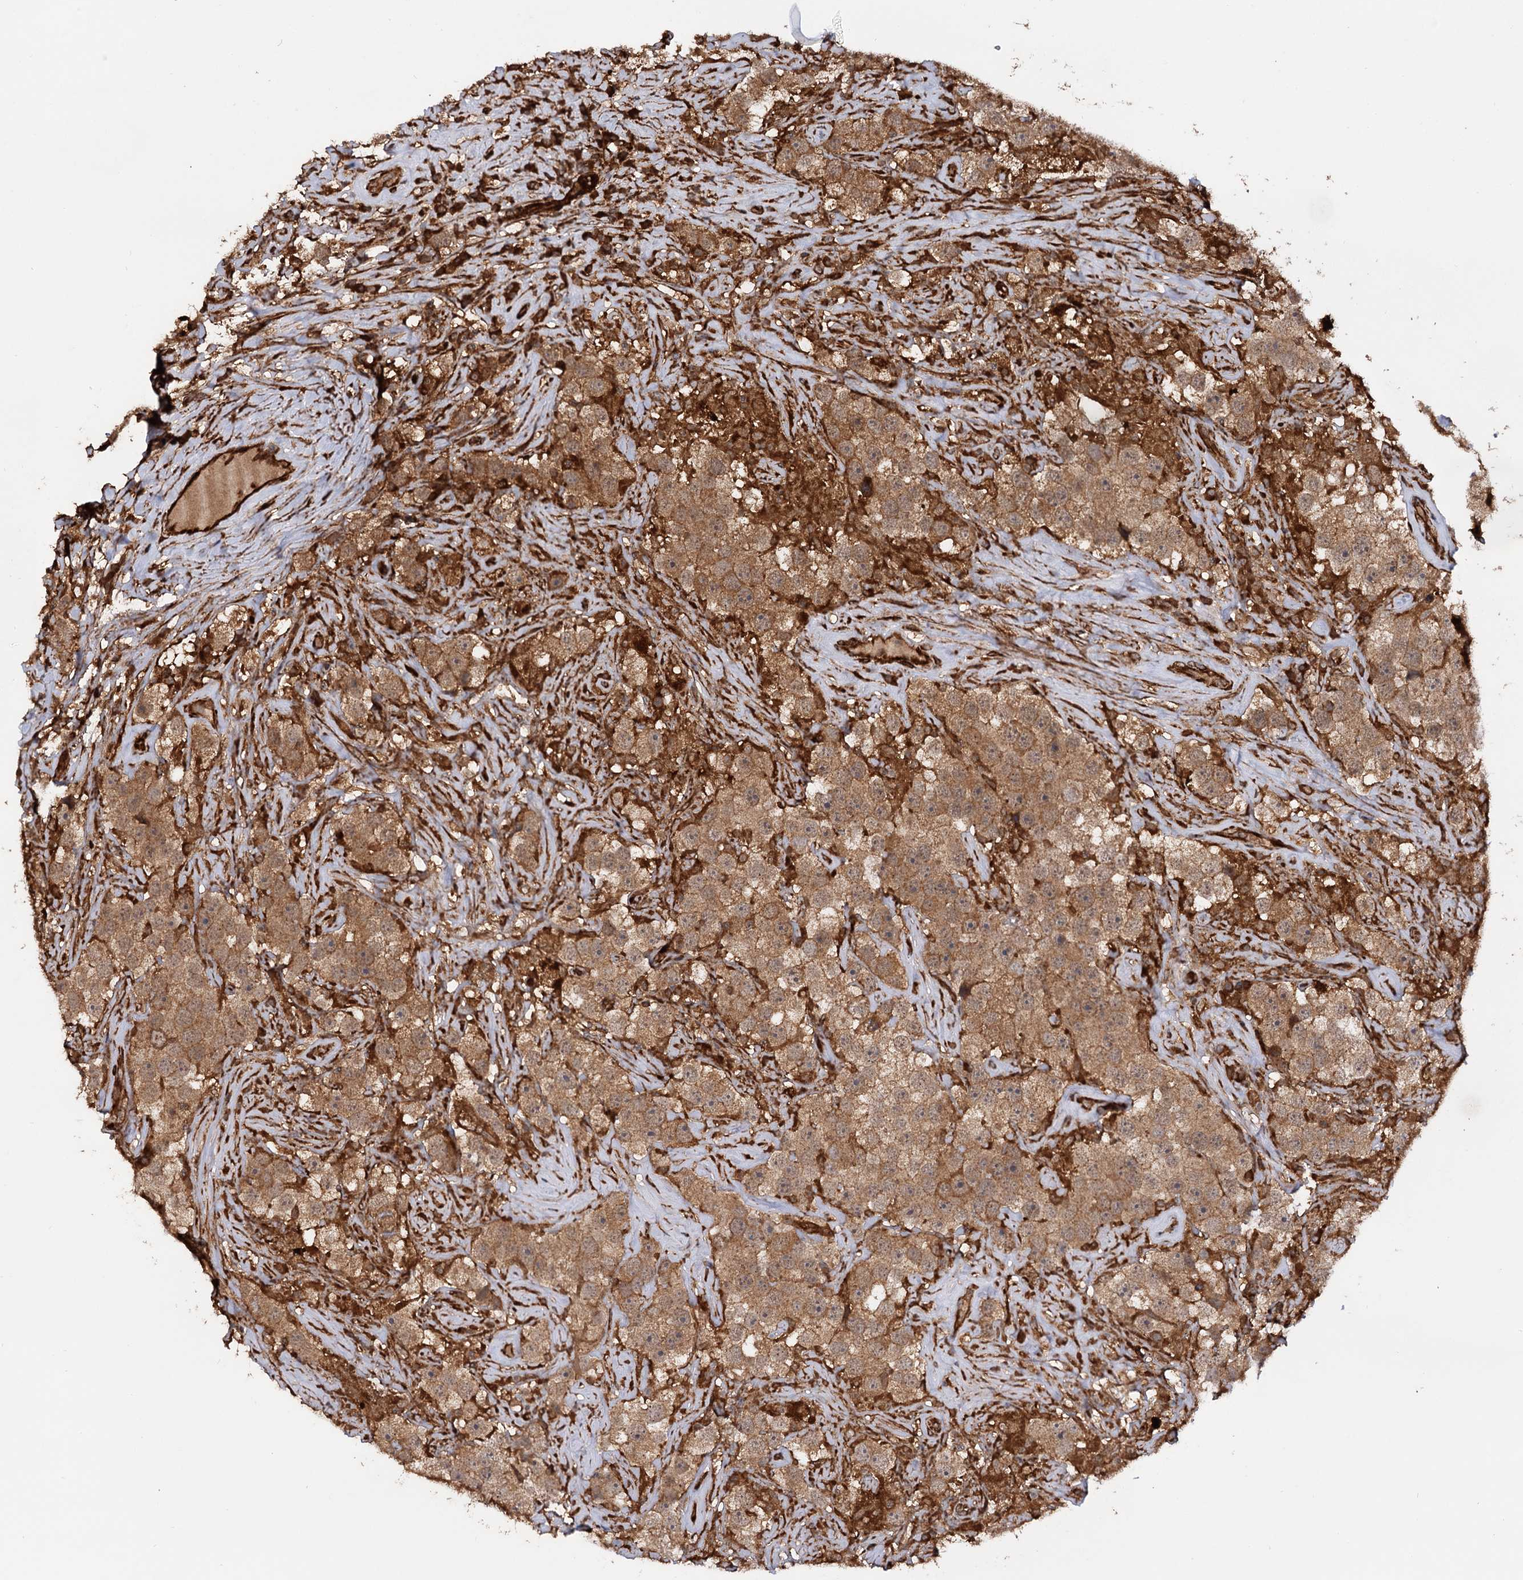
{"staining": {"intensity": "moderate", "quantity": ">75%", "location": "cytoplasmic/membranous"}, "tissue": "testis cancer", "cell_type": "Tumor cells", "image_type": "cancer", "snomed": [{"axis": "morphology", "description": "Seminoma, NOS"}, {"axis": "topography", "description": "Testis"}], "caption": "Testis seminoma tissue displays moderate cytoplasmic/membranous expression in about >75% of tumor cells Using DAB (3,3'-diaminobenzidine) (brown) and hematoxylin (blue) stains, captured at high magnification using brightfield microscopy.", "gene": "ATP8B4", "patient": {"sex": "male", "age": 49}}